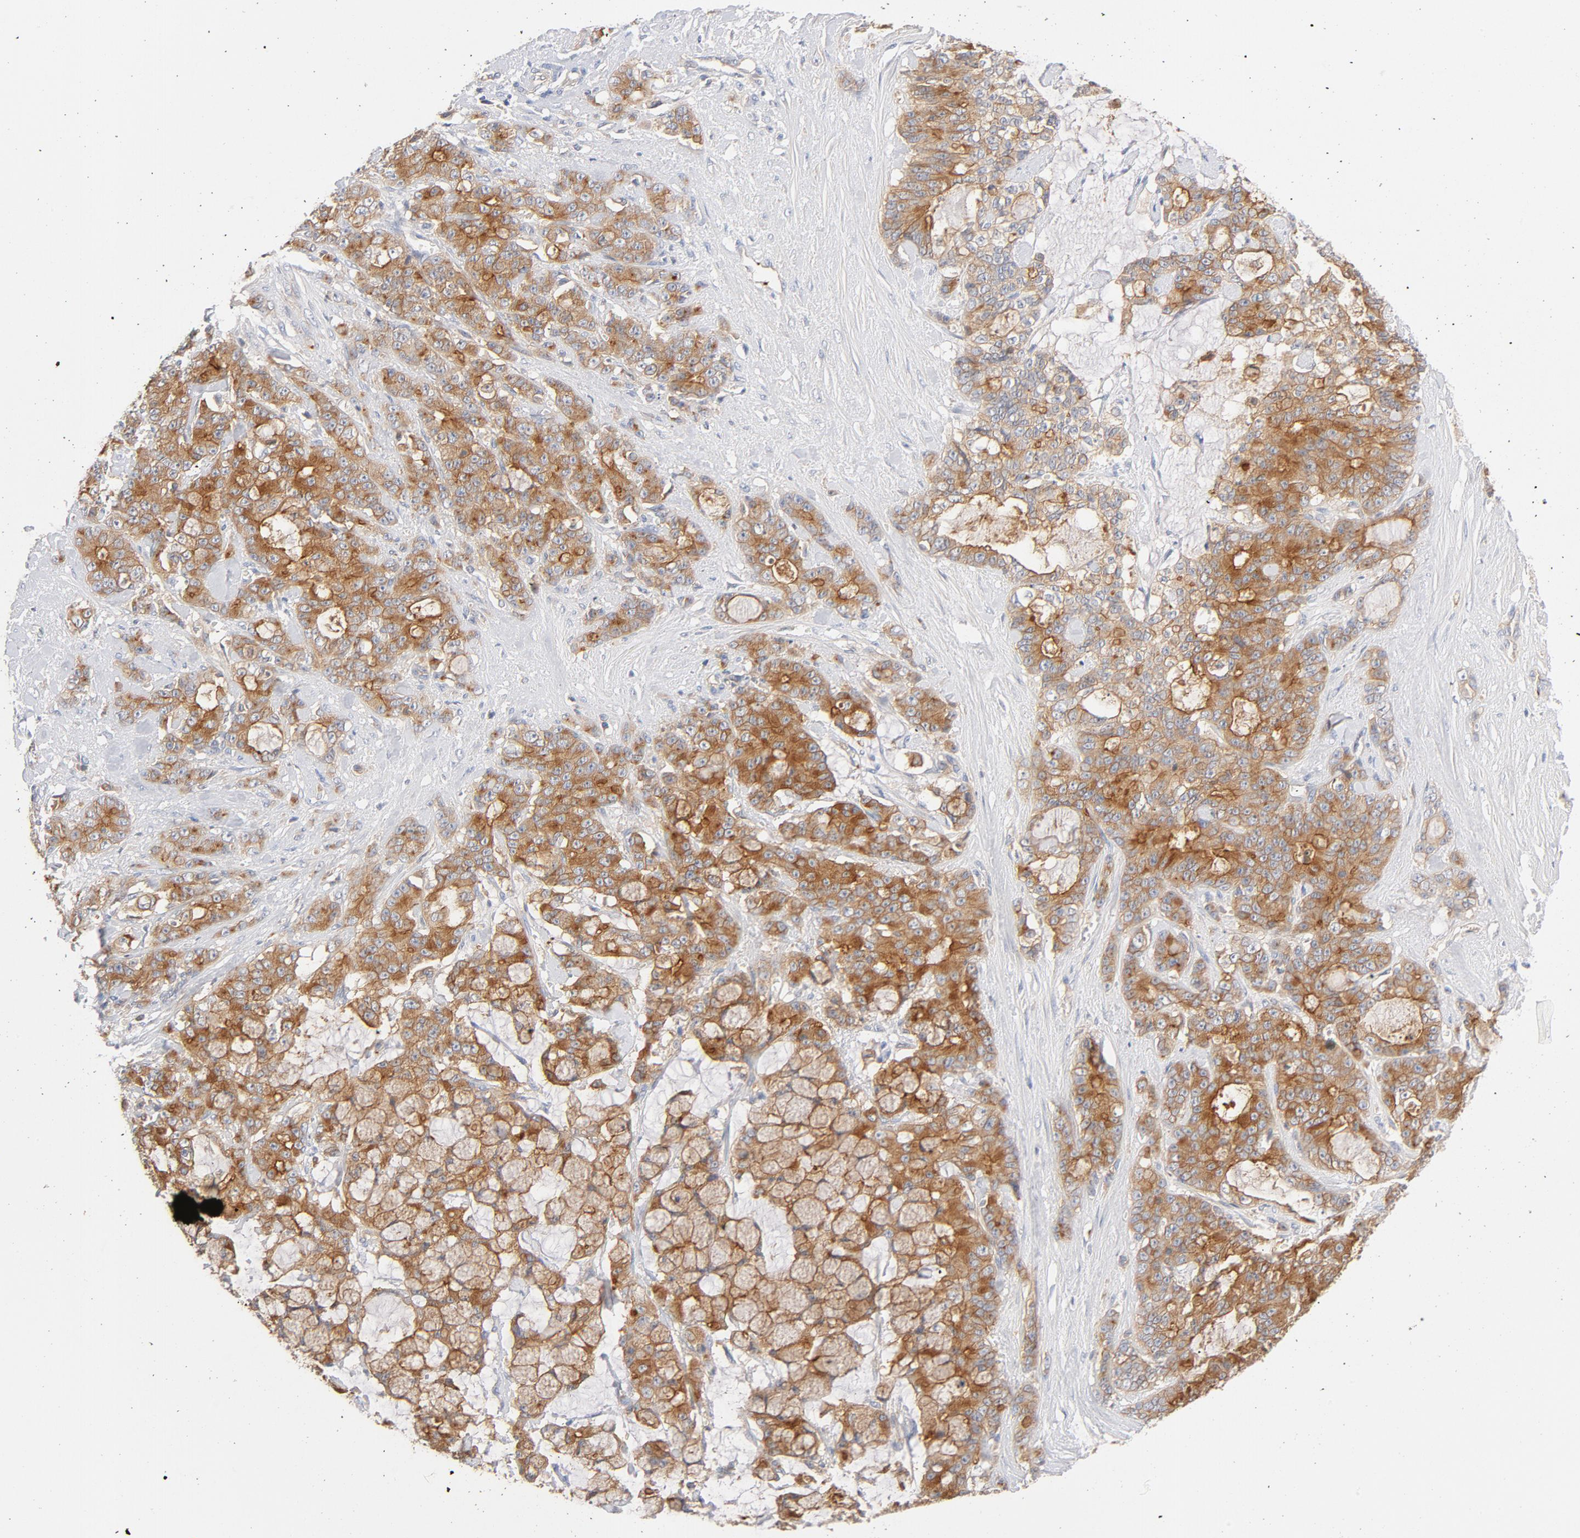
{"staining": {"intensity": "moderate", "quantity": ">75%", "location": "cytoplasmic/membranous"}, "tissue": "pancreatic cancer", "cell_type": "Tumor cells", "image_type": "cancer", "snomed": [{"axis": "morphology", "description": "Adenocarcinoma, NOS"}, {"axis": "topography", "description": "Pancreas"}], "caption": "About >75% of tumor cells in human adenocarcinoma (pancreatic) exhibit moderate cytoplasmic/membranous protein expression as visualized by brown immunohistochemical staining.", "gene": "SRC", "patient": {"sex": "female", "age": 73}}